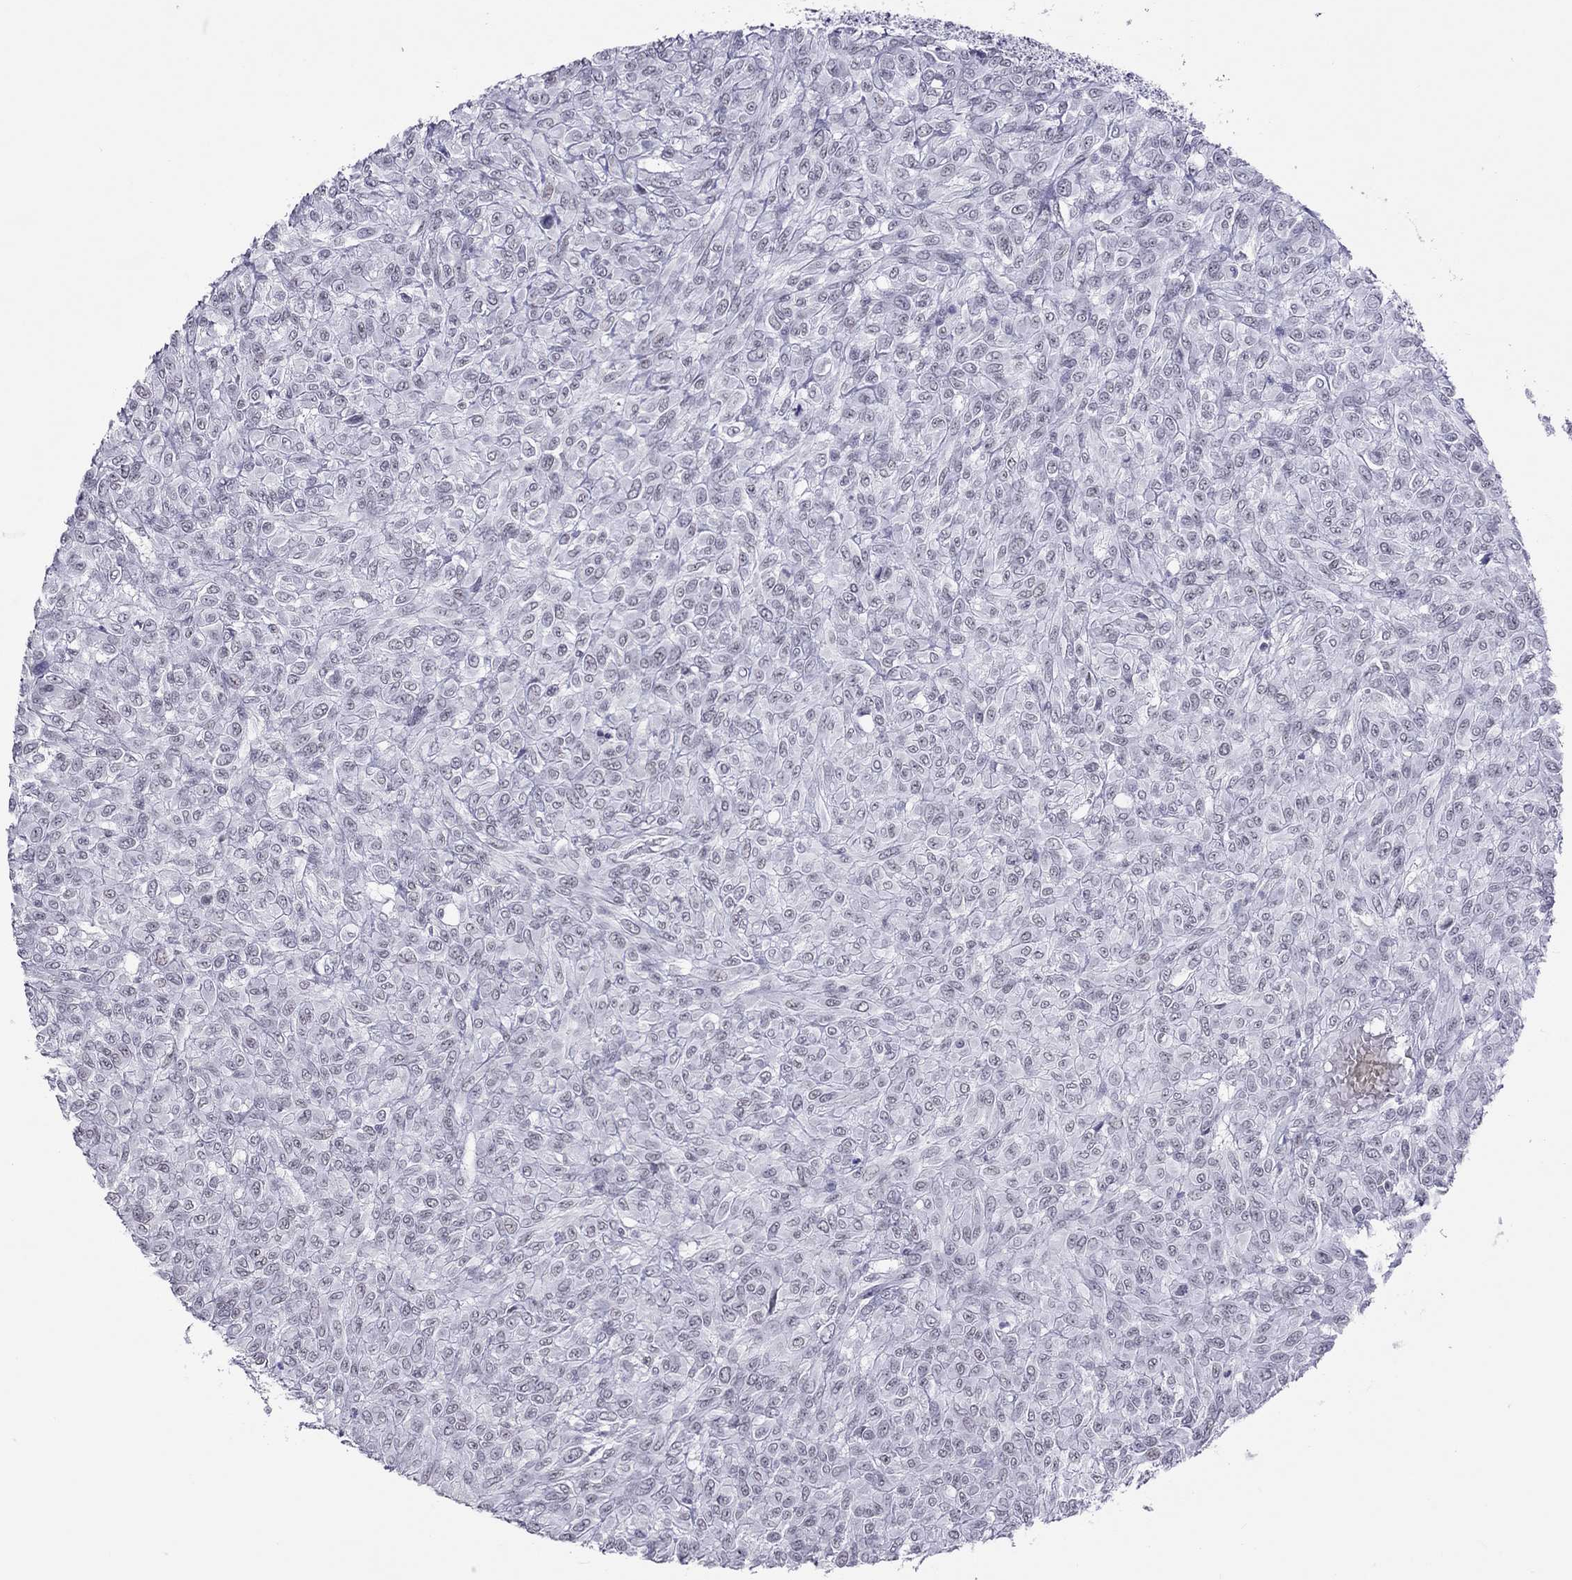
{"staining": {"intensity": "negative", "quantity": "none", "location": "none"}, "tissue": "renal cancer", "cell_type": "Tumor cells", "image_type": "cancer", "snomed": [{"axis": "morphology", "description": "Adenocarcinoma, NOS"}, {"axis": "topography", "description": "Kidney"}], "caption": "Tumor cells are negative for protein expression in human renal adenocarcinoma.", "gene": "JHY", "patient": {"sex": "male", "age": 58}}